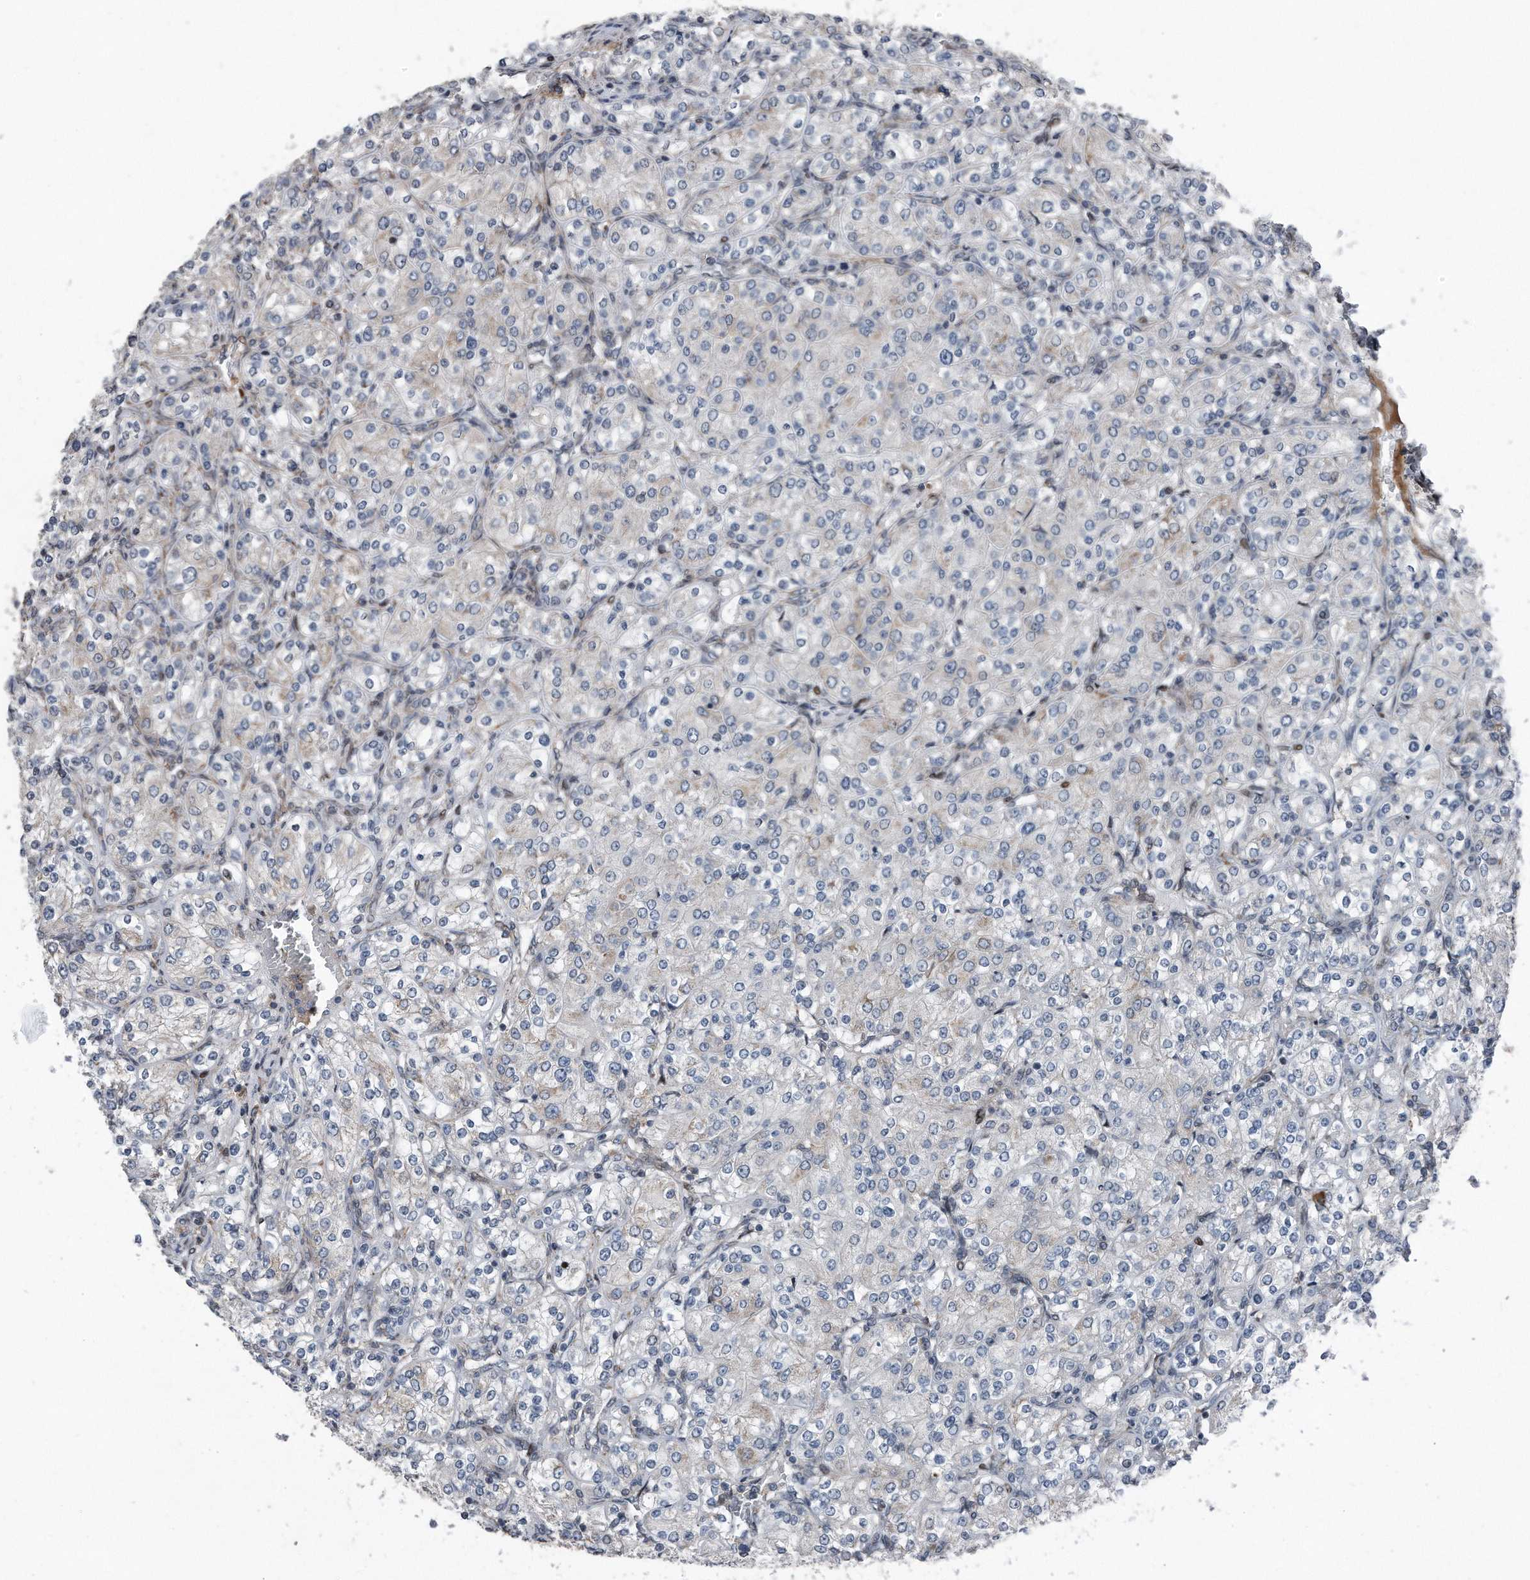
{"staining": {"intensity": "negative", "quantity": "none", "location": "none"}, "tissue": "renal cancer", "cell_type": "Tumor cells", "image_type": "cancer", "snomed": [{"axis": "morphology", "description": "Adenocarcinoma, NOS"}, {"axis": "topography", "description": "Kidney"}], "caption": "High magnification brightfield microscopy of renal cancer (adenocarcinoma) stained with DAB (brown) and counterstained with hematoxylin (blue): tumor cells show no significant expression. (Stains: DAB immunohistochemistry (IHC) with hematoxylin counter stain, Microscopy: brightfield microscopy at high magnification).", "gene": "DST", "patient": {"sex": "male", "age": 77}}